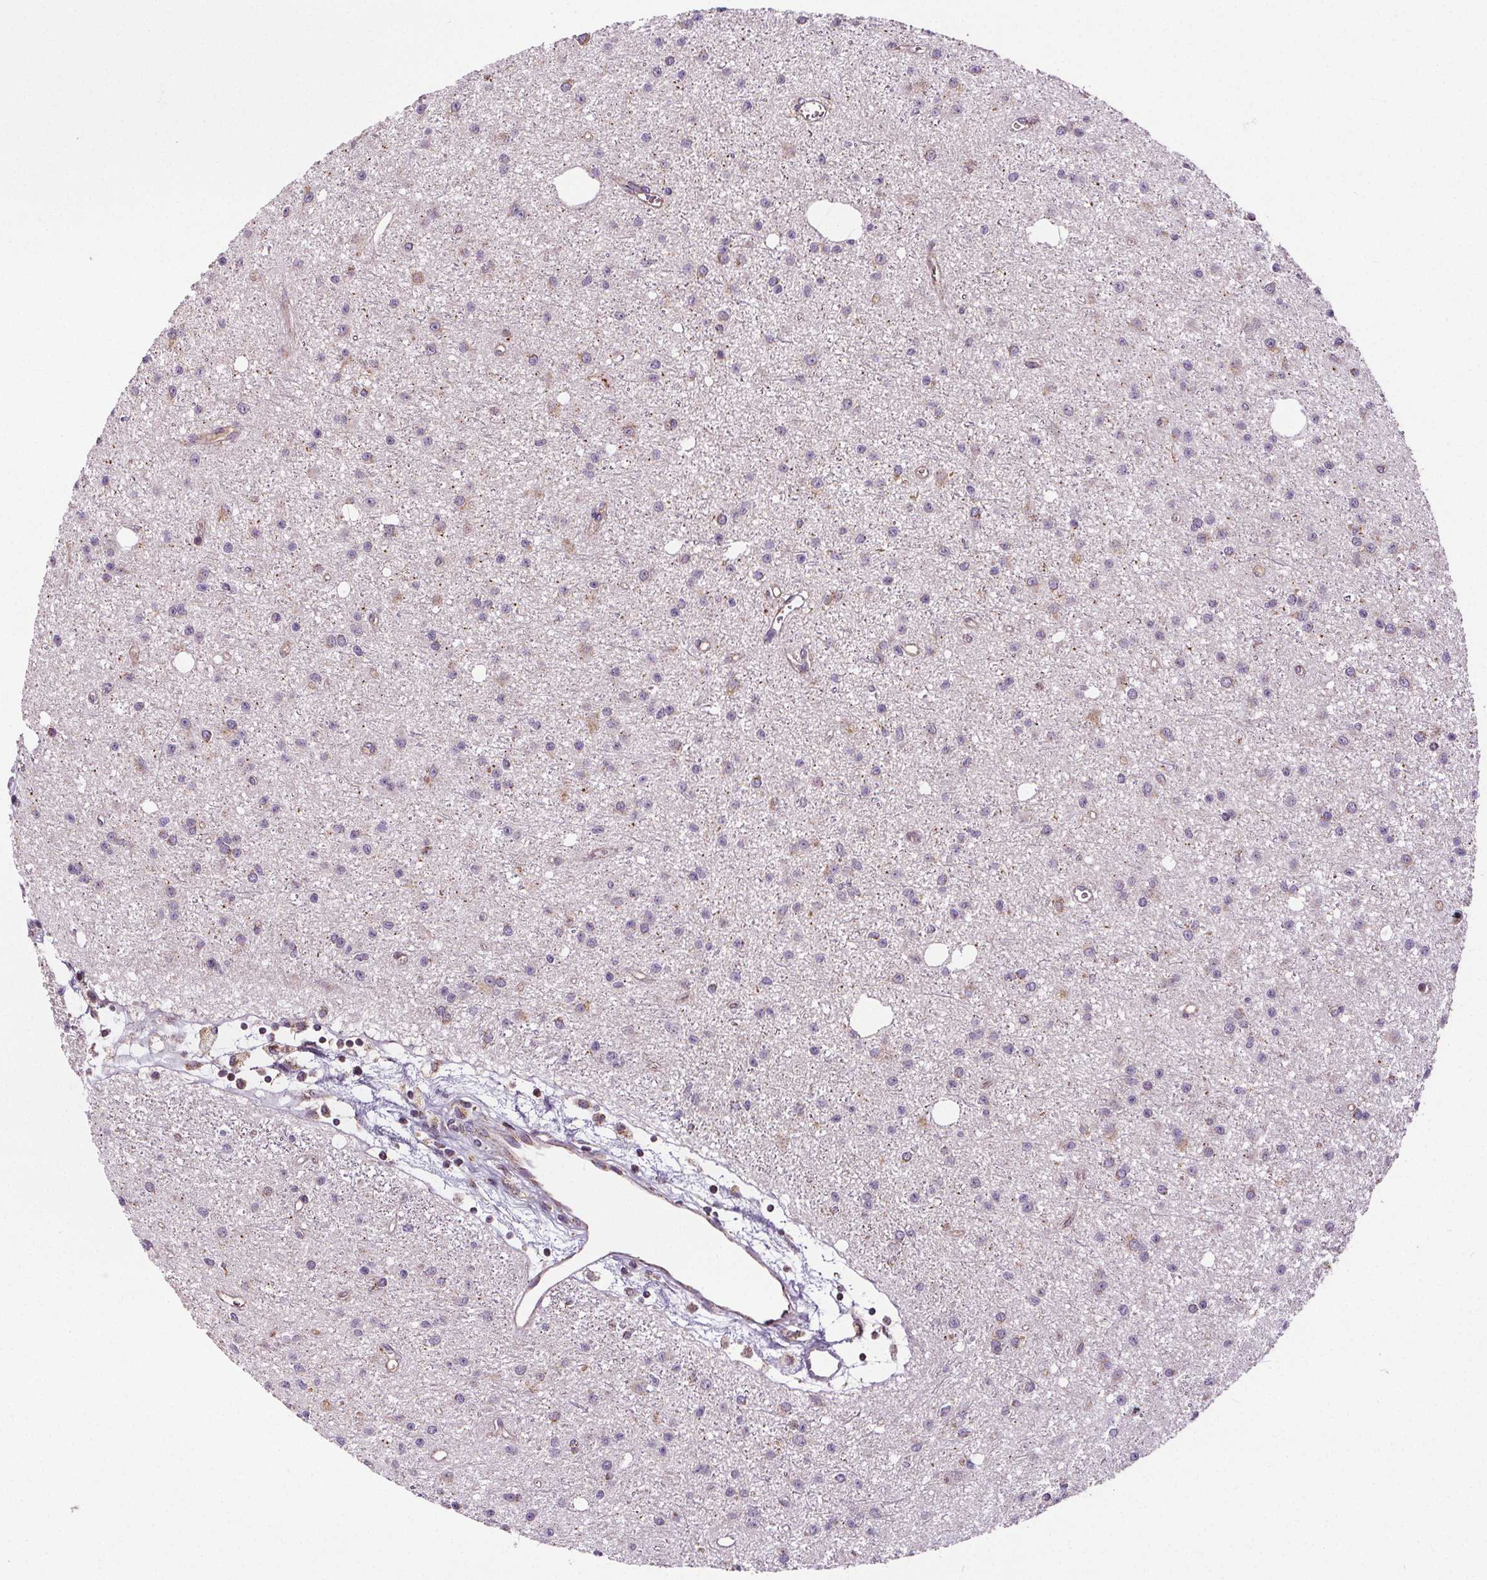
{"staining": {"intensity": "weak", "quantity": "25%-75%", "location": "cytoplasmic/membranous"}, "tissue": "glioma", "cell_type": "Tumor cells", "image_type": "cancer", "snomed": [{"axis": "morphology", "description": "Glioma, malignant, Low grade"}, {"axis": "topography", "description": "Brain"}], "caption": "Immunohistochemistry (IHC) histopathology image of human glioma stained for a protein (brown), which reveals low levels of weak cytoplasmic/membranous staining in approximately 25%-75% of tumor cells.", "gene": "SUCLA2", "patient": {"sex": "male", "age": 27}}